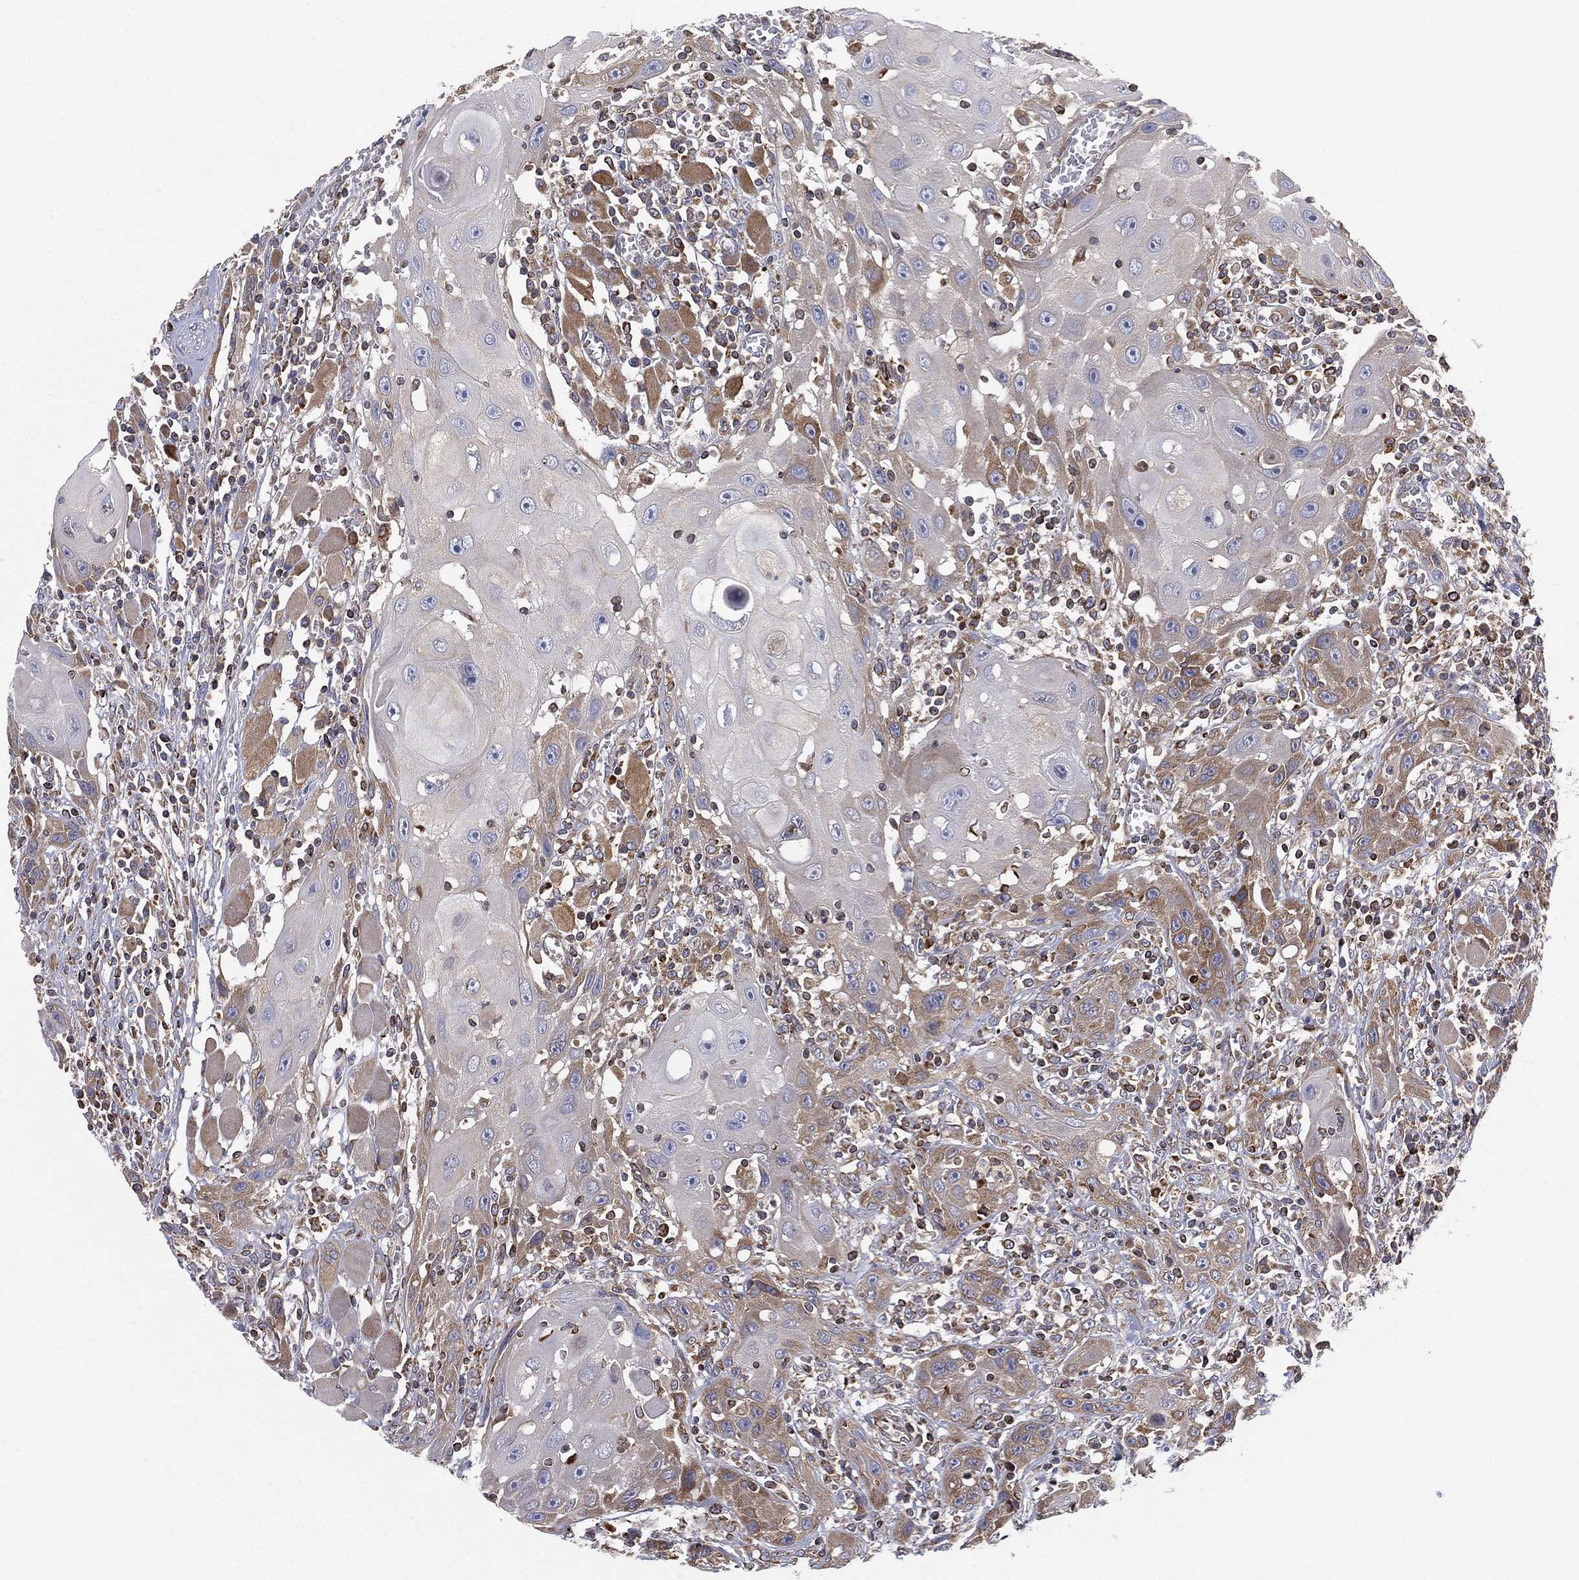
{"staining": {"intensity": "negative", "quantity": "none", "location": "none"}, "tissue": "head and neck cancer", "cell_type": "Tumor cells", "image_type": "cancer", "snomed": [{"axis": "morphology", "description": "Normal tissue, NOS"}, {"axis": "morphology", "description": "Squamous cell carcinoma, NOS"}, {"axis": "topography", "description": "Oral tissue"}, {"axis": "topography", "description": "Head-Neck"}], "caption": "IHC histopathology image of head and neck squamous cell carcinoma stained for a protein (brown), which exhibits no positivity in tumor cells.", "gene": "CYB5B", "patient": {"sex": "male", "age": 71}}